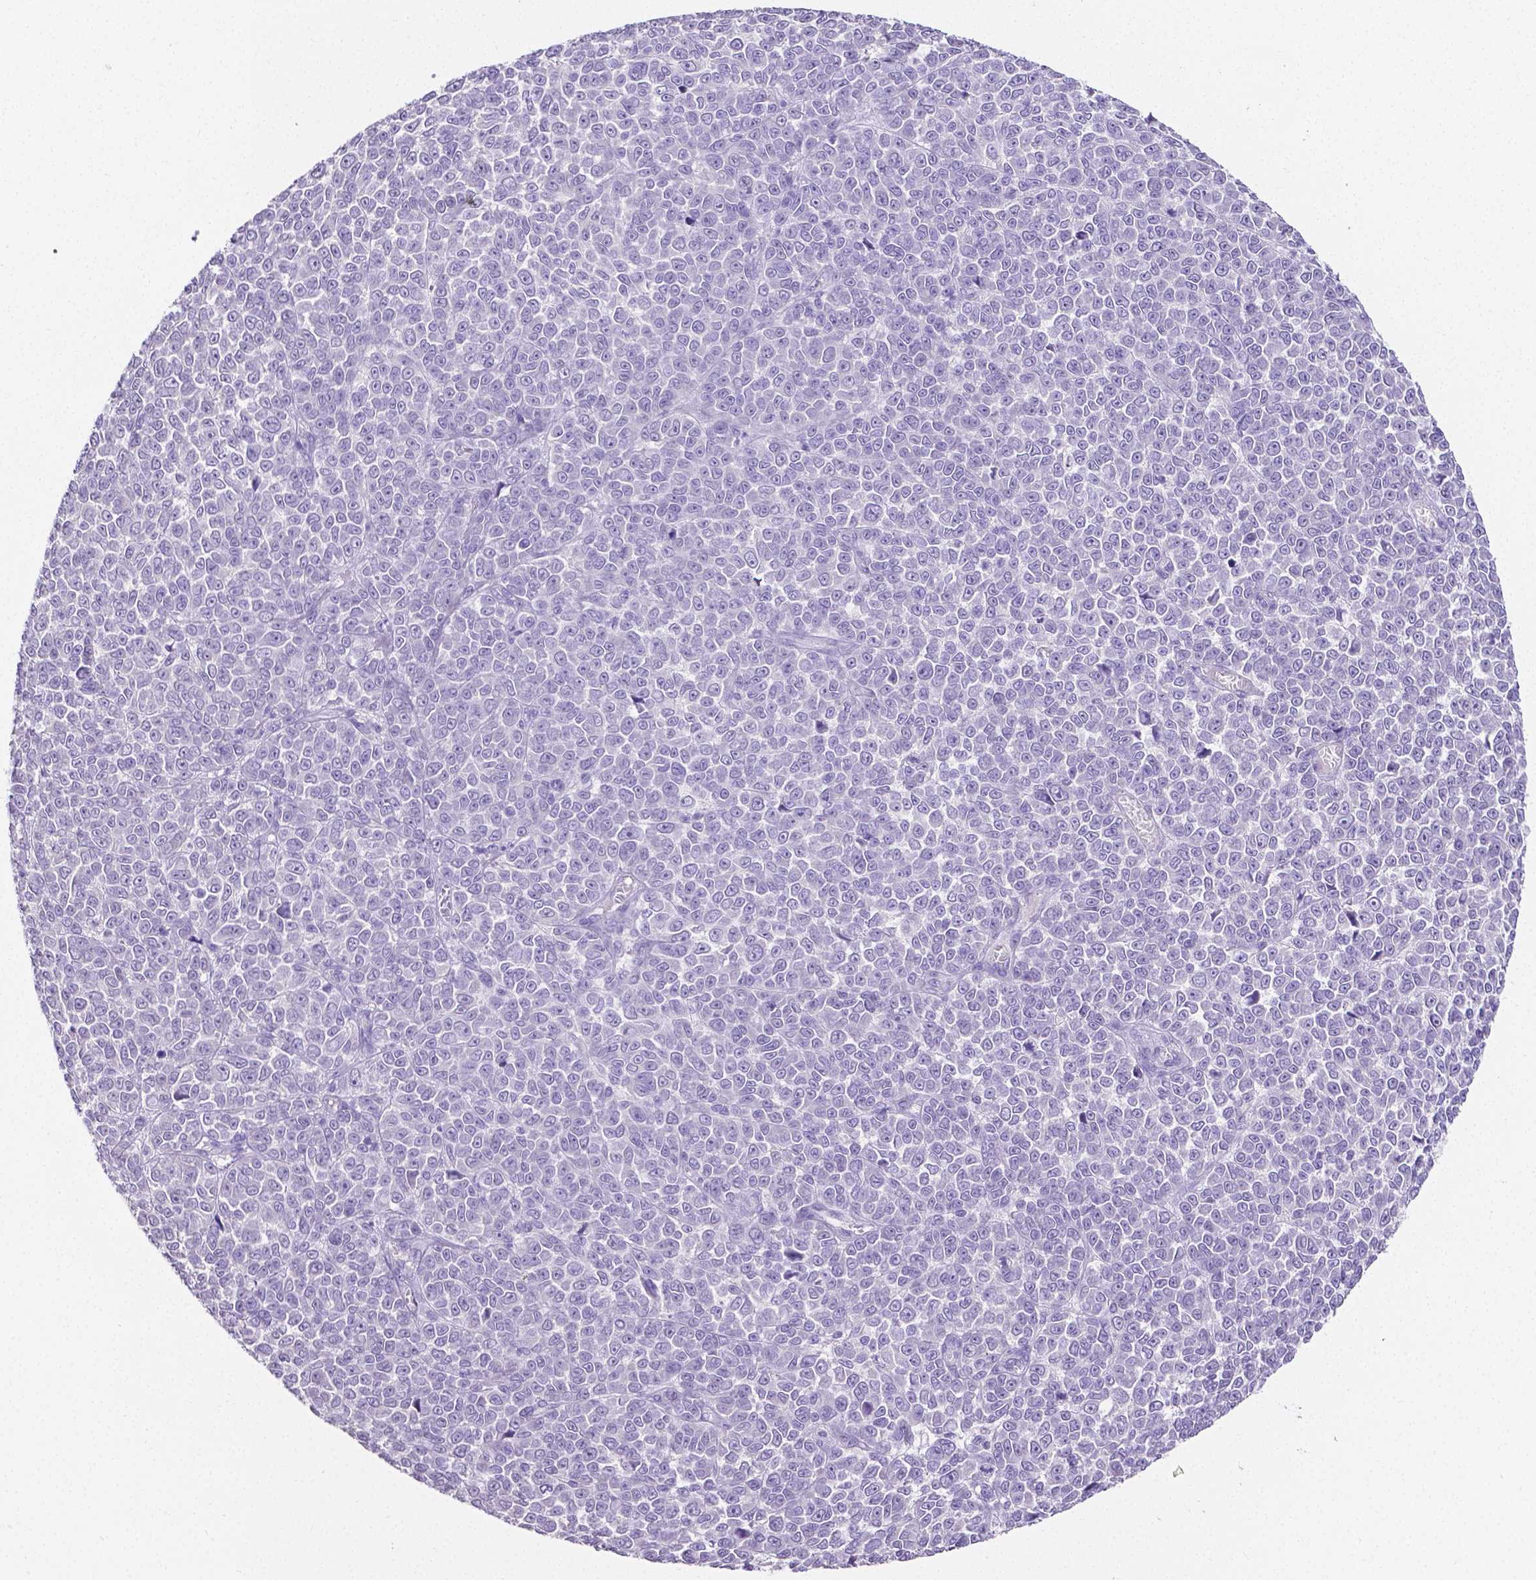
{"staining": {"intensity": "negative", "quantity": "none", "location": "none"}, "tissue": "melanoma", "cell_type": "Tumor cells", "image_type": "cancer", "snomed": [{"axis": "morphology", "description": "Malignant melanoma, NOS"}, {"axis": "topography", "description": "Skin"}], "caption": "Immunohistochemistry (IHC) histopathology image of neoplastic tissue: human malignant melanoma stained with DAB (3,3'-diaminobenzidine) reveals no significant protein positivity in tumor cells.", "gene": "SLC22A2", "patient": {"sex": "female", "age": 95}}